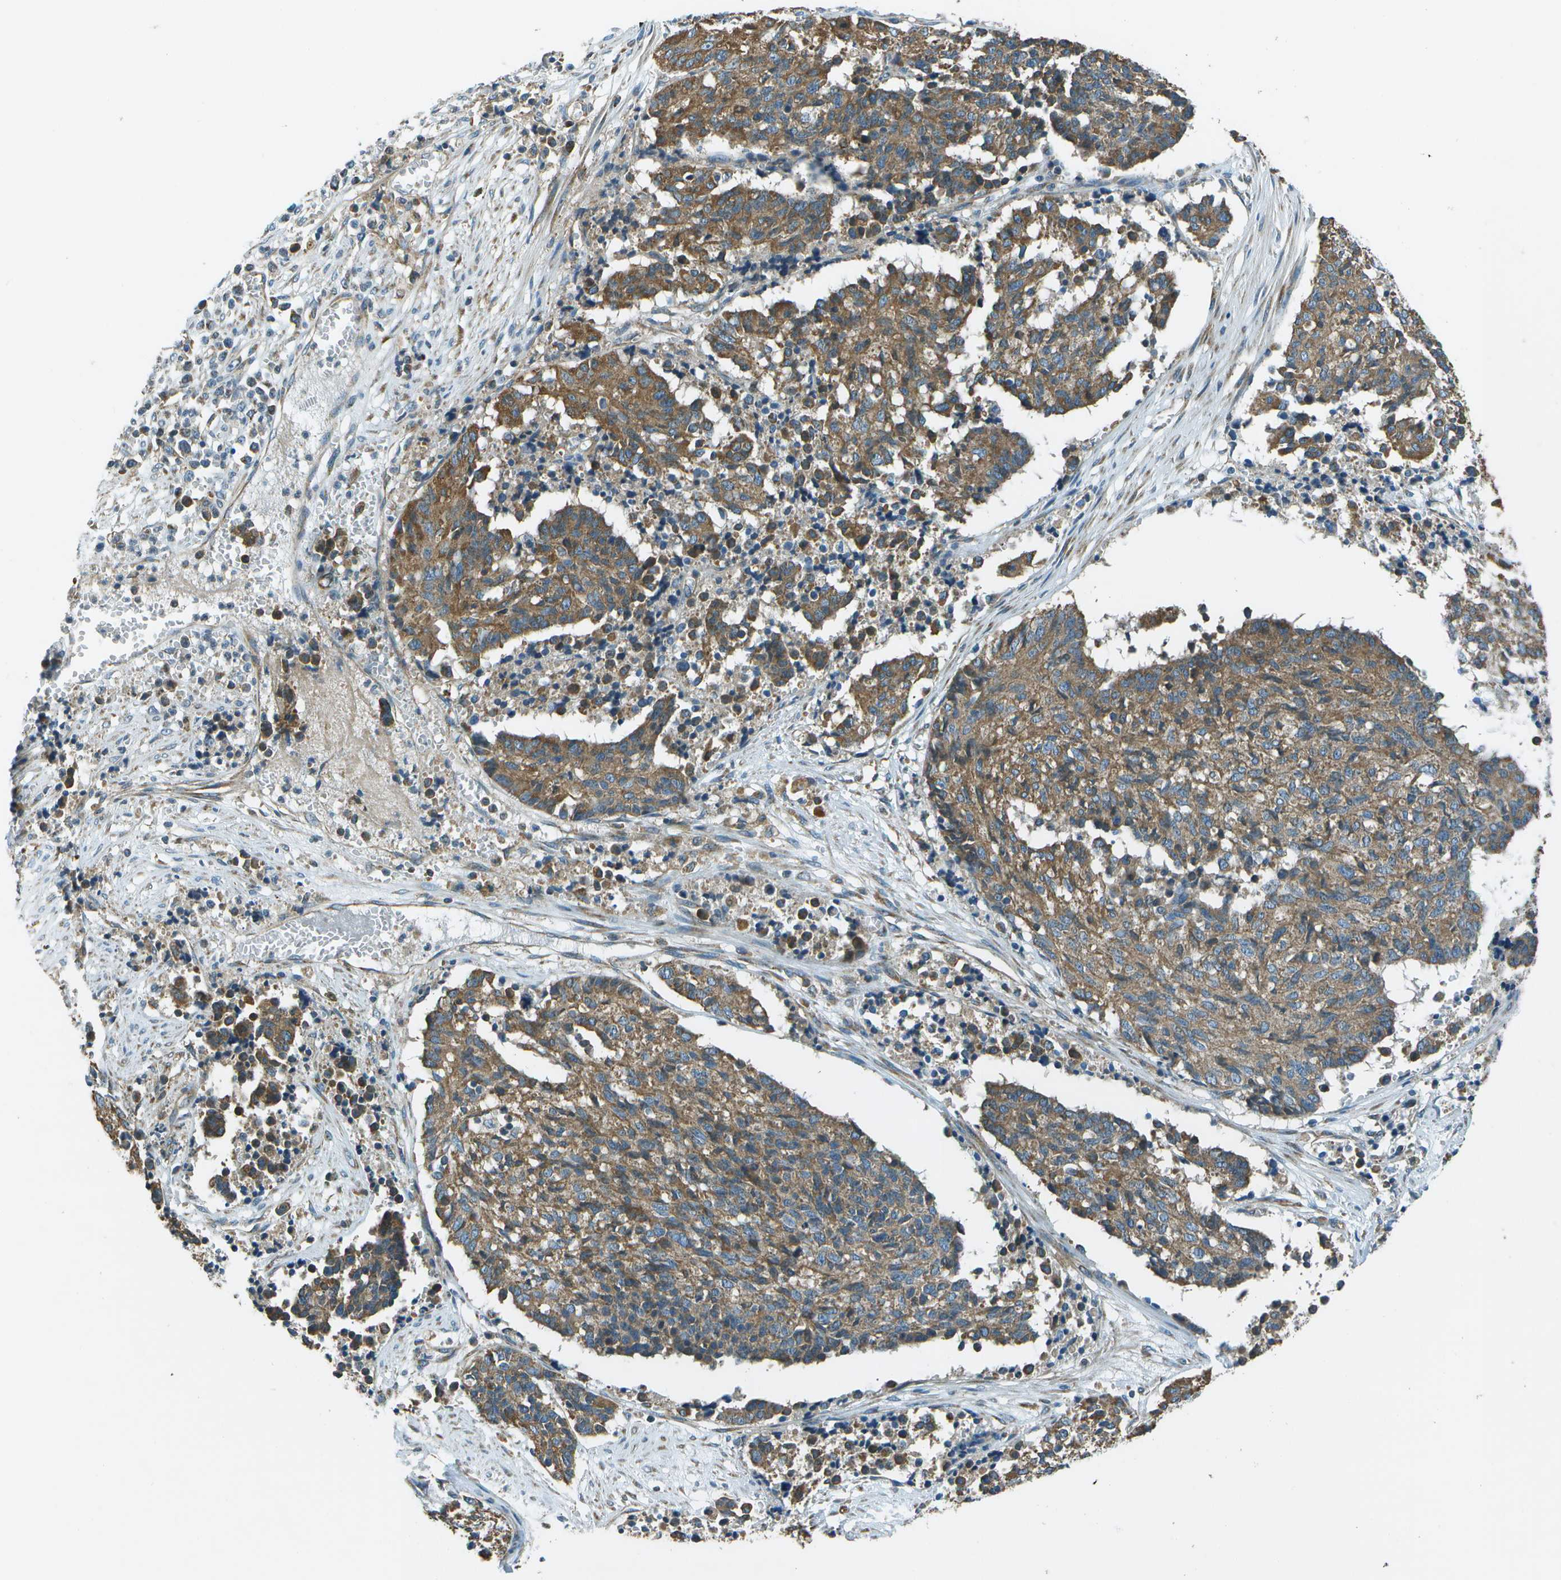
{"staining": {"intensity": "moderate", "quantity": ">75%", "location": "cytoplasmic/membranous"}, "tissue": "cervical cancer", "cell_type": "Tumor cells", "image_type": "cancer", "snomed": [{"axis": "morphology", "description": "Squamous cell carcinoma, NOS"}, {"axis": "topography", "description": "Cervix"}], "caption": "Cervical cancer (squamous cell carcinoma) stained with a brown dye reveals moderate cytoplasmic/membranous positive positivity in about >75% of tumor cells.", "gene": "TMEM51", "patient": {"sex": "female", "age": 35}}